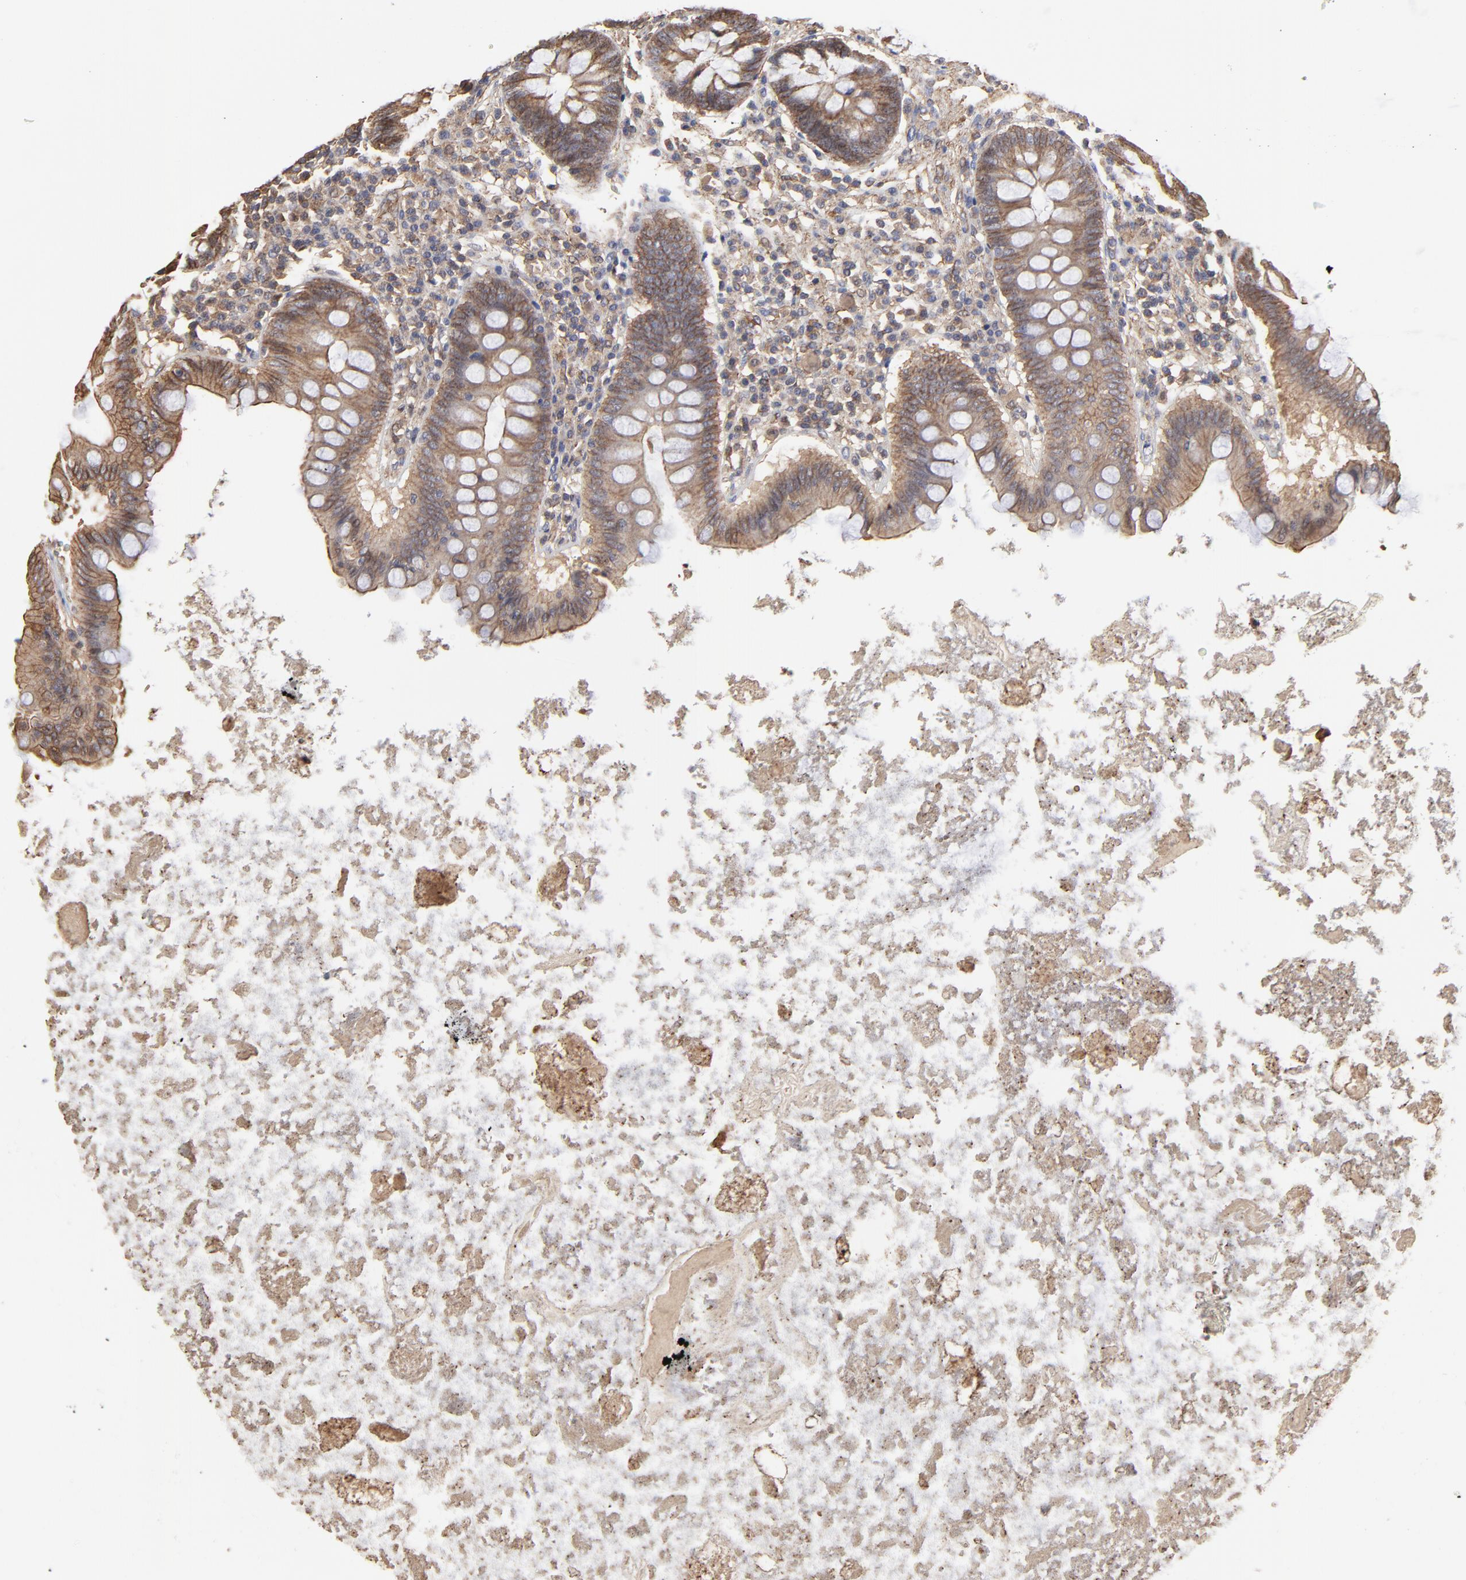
{"staining": {"intensity": "moderate", "quantity": ">75%", "location": "cytoplasmic/membranous"}, "tissue": "appendix", "cell_type": "Glandular cells", "image_type": "normal", "snomed": [{"axis": "morphology", "description": "Normal tissue, NOS"}, {"axis": "topography", "description": "Appendix"}], "caption": "Immunohistochemistry (IHC) histopathology image of unremarkable human appendix stained for a protein (brown), which exhibits medium levels of moderate cytoplasmic/membranous expression in about >75% of glandular cells.", "gene": "ARMT1", "patient": {"sex": "female", "age": 82}}